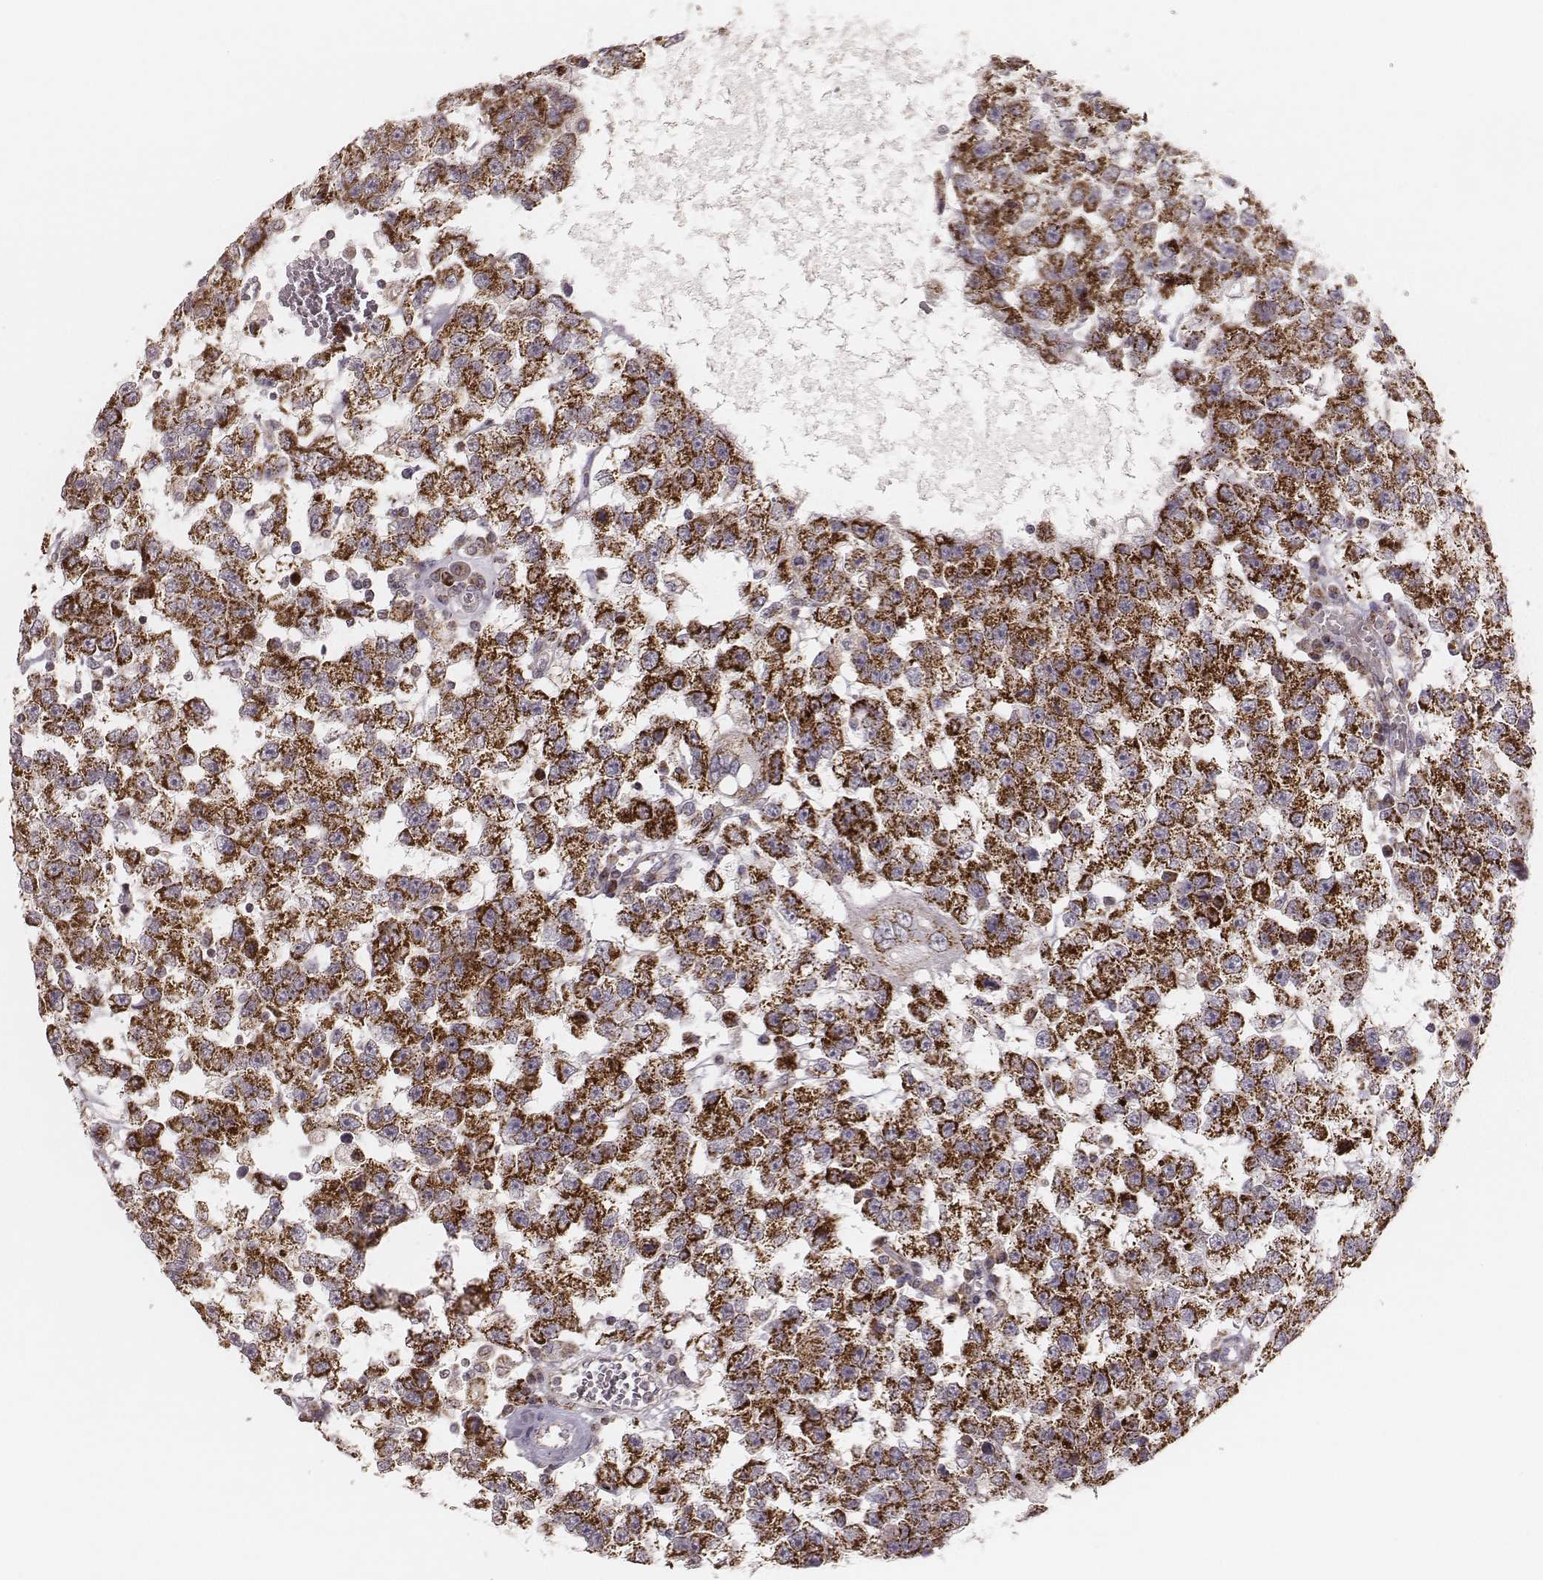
{"staining": {"intensity": "strong", "quantity": ">75%", "location": "cytoplasmic/membranous"}, "tissue": "testis cancer", "cell_type": "Tumor cells", "image_type": "cancer", "snomed": [{"axis": "morphology", "description": "Seminoma, NOS"}, {"axis": "topography", "description": "Testis"}], "caption": "Testis seminoma stained with a brown dye shows strong cytoplasmic/membranous positive positivity in approximately >75% of tumor cells.", "gene": "TUFM", "patient": {"sex": "male", "age": 34}}